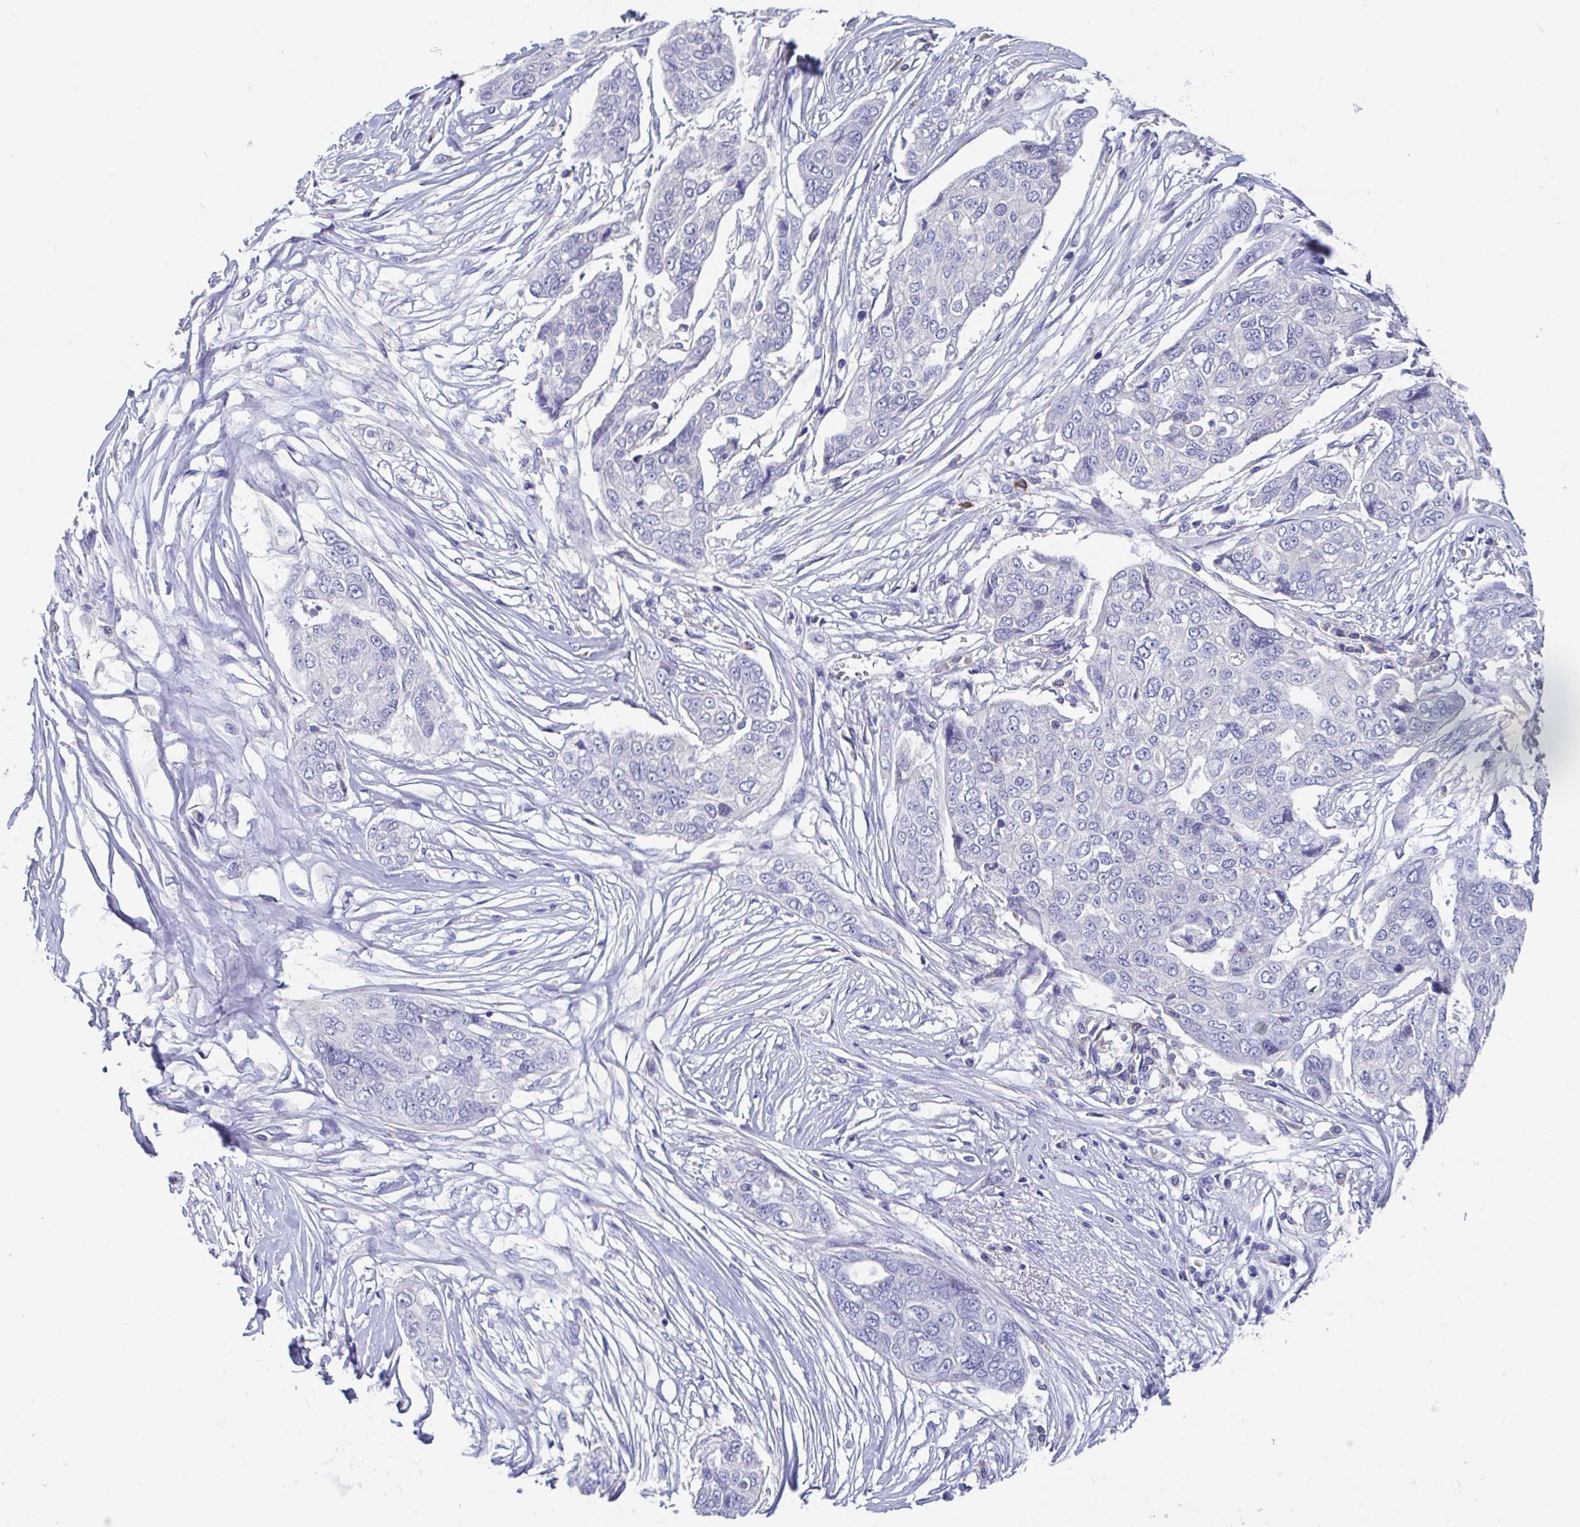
{"staining": {"intensity": "negative", "quantity": "none", "location": "none"}, "tissue": "ovarian cancer", "cell_type": "Tumor cells", "image_type": "cancer", "snomed": [{"axis": "morphology", "description": "Carcinoma, endometroid"}, {"axis": "topography", "description": "Ovary"}], "caption": "This is an immunohistochemistry (IHC) histopathology image of ovarian cancer (endometroid carcinoma). There is no staining in tumor cells.", "gene": "LRRC58", "patient": {"sex": "female", "age": 70}}